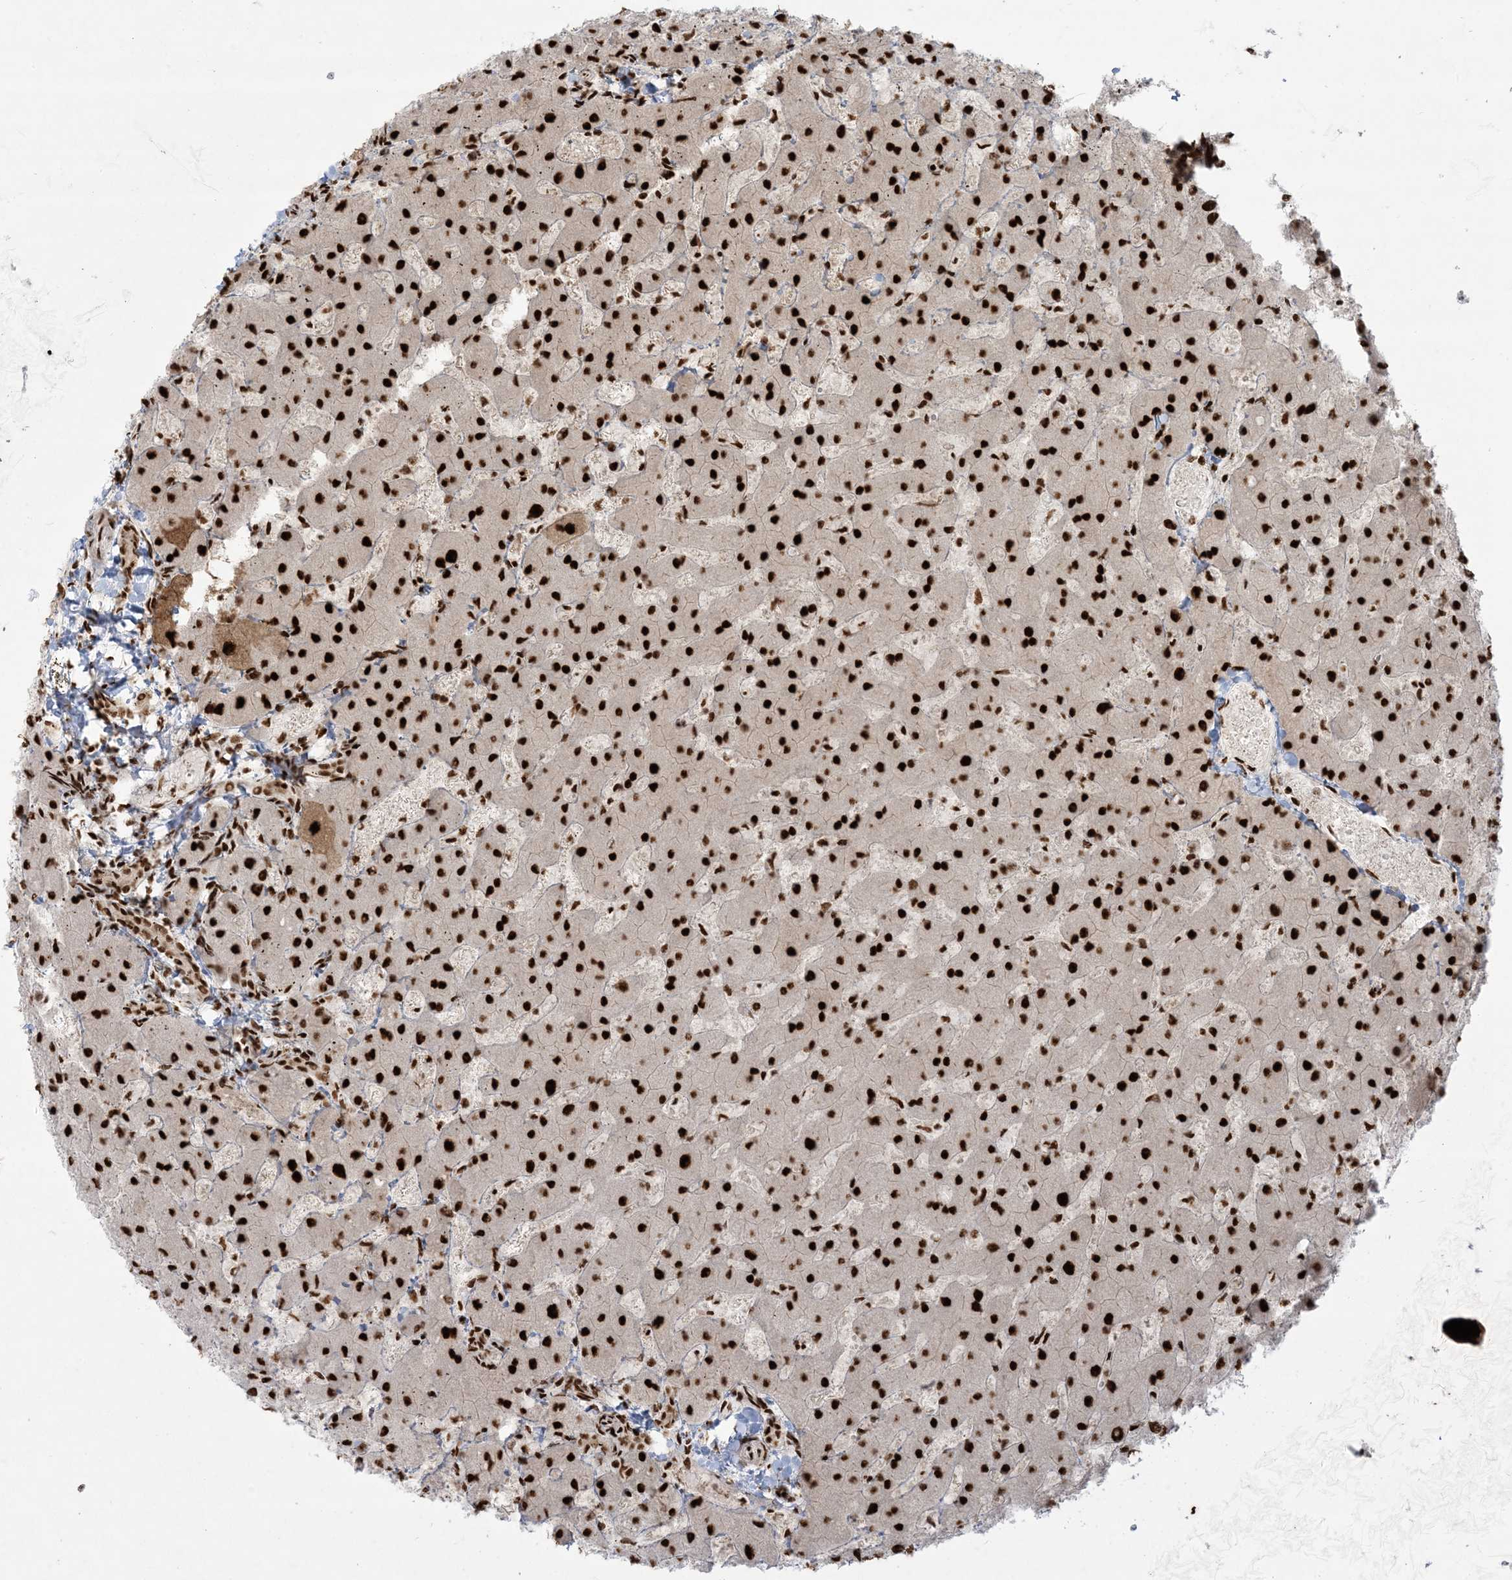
{"staining": {"intensity": "moderate", "quantity": ">75%", "location": "nuclear"}, "tissue": "liver", "cell_type": "Cholangiocytes", "image_type": "normal", "snomed": [{"axis": "morphology", "description": "Normal tissue, NOS"}, {"axis": "topography", "description": "Liver"}], "caption": "Cholangiocytes reveal medium levels of moderate nuclear expression in about >75% of cells in unremarkable liver.", "gene": "RBM10", "patient": {"sex": "female", "age": 63}}